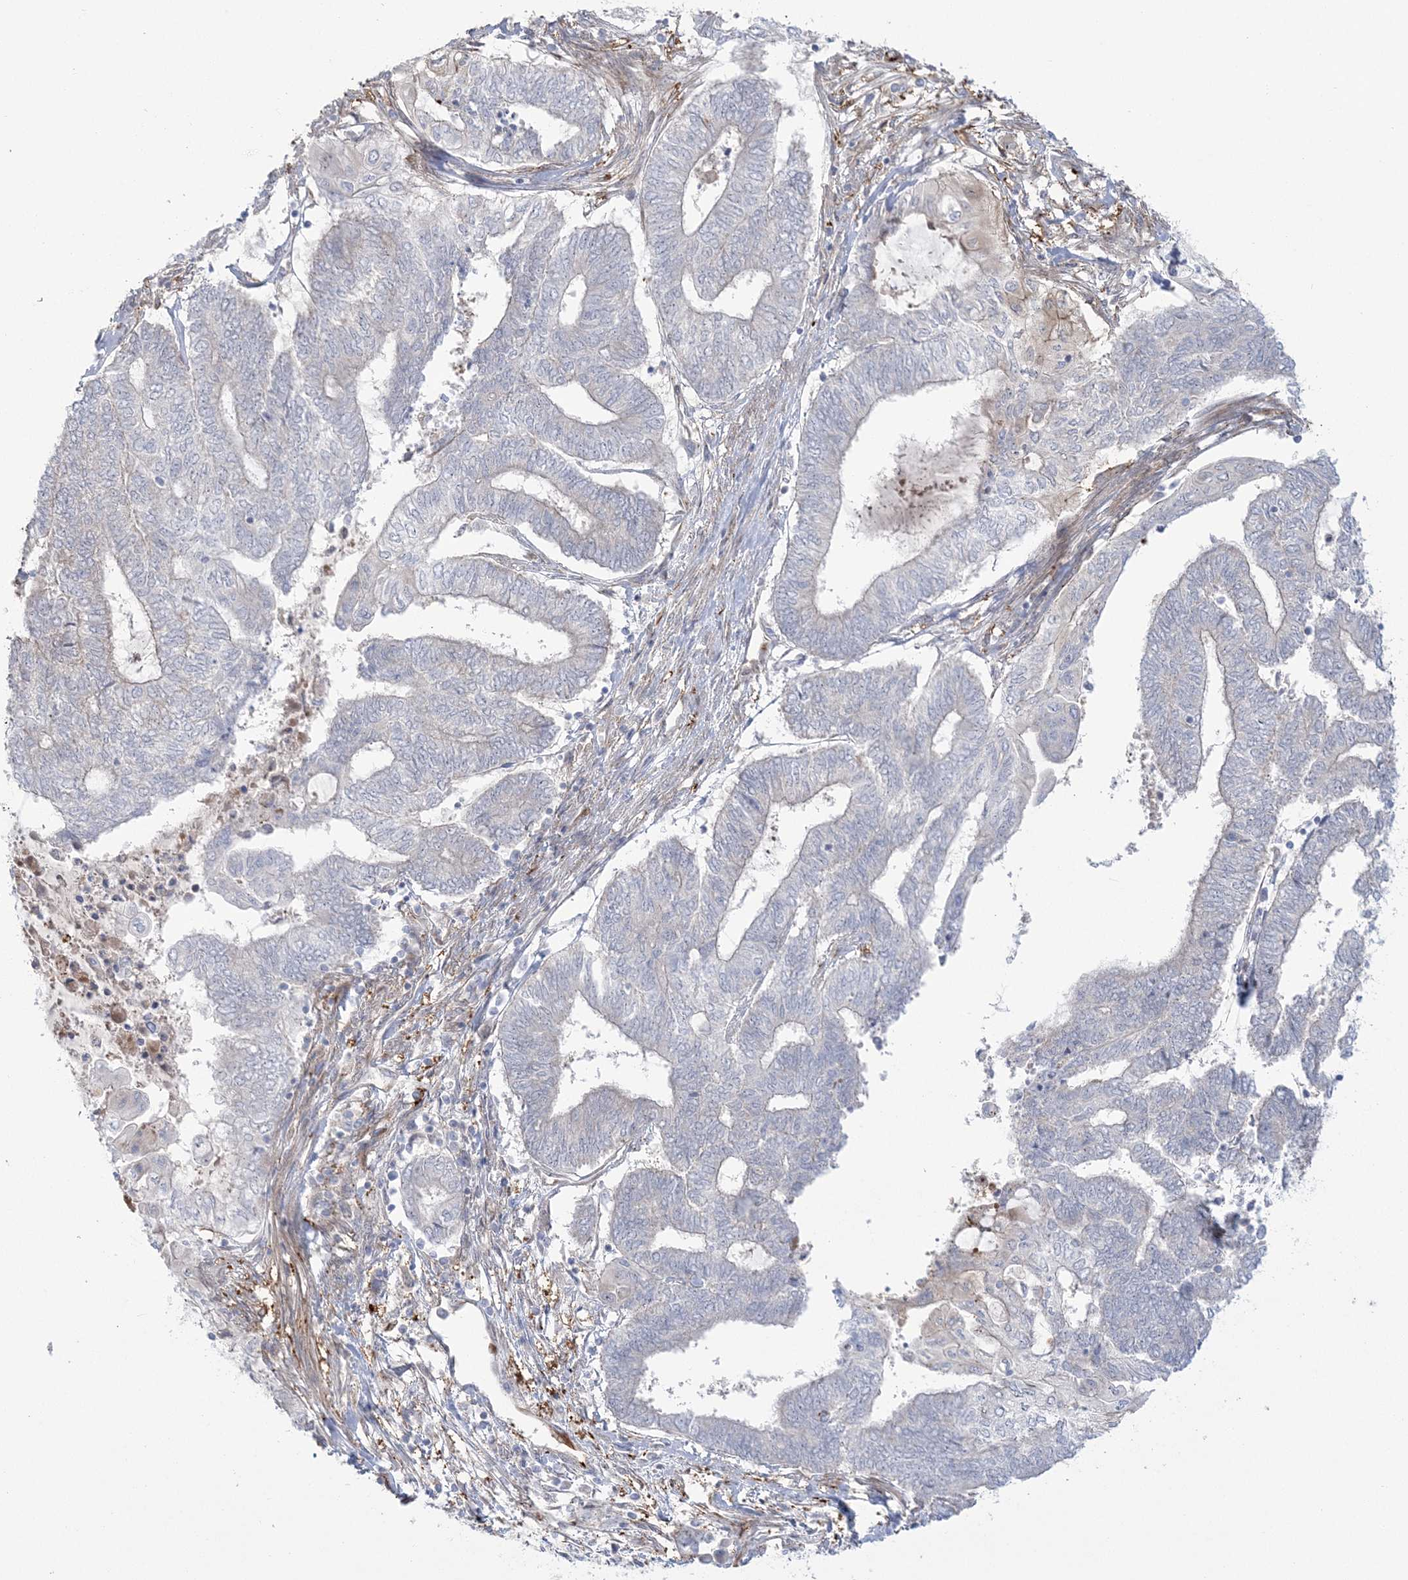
{"staining": {"intensity": "negative", "quantity": "none", "location": "none"}, "tissue": "endometrial cancer", "cell_type": "Tumor cells", "image_type": "cancer", "snomed": [{"axis": "morphology", "description": "Adenocarcinoma, NOS"}, {"axis": "topography", "description": "Uterus"}, {"axis": "topography", "description": "Endometrium"}], "caption": "Tumor cells are negative for brown protein staining in endometrial cancer. (Immunohistochemistry, brightfield microscopy, high magnification).", "gene": "NUDT9", "patient": {"sex": "female", "age": 70}}